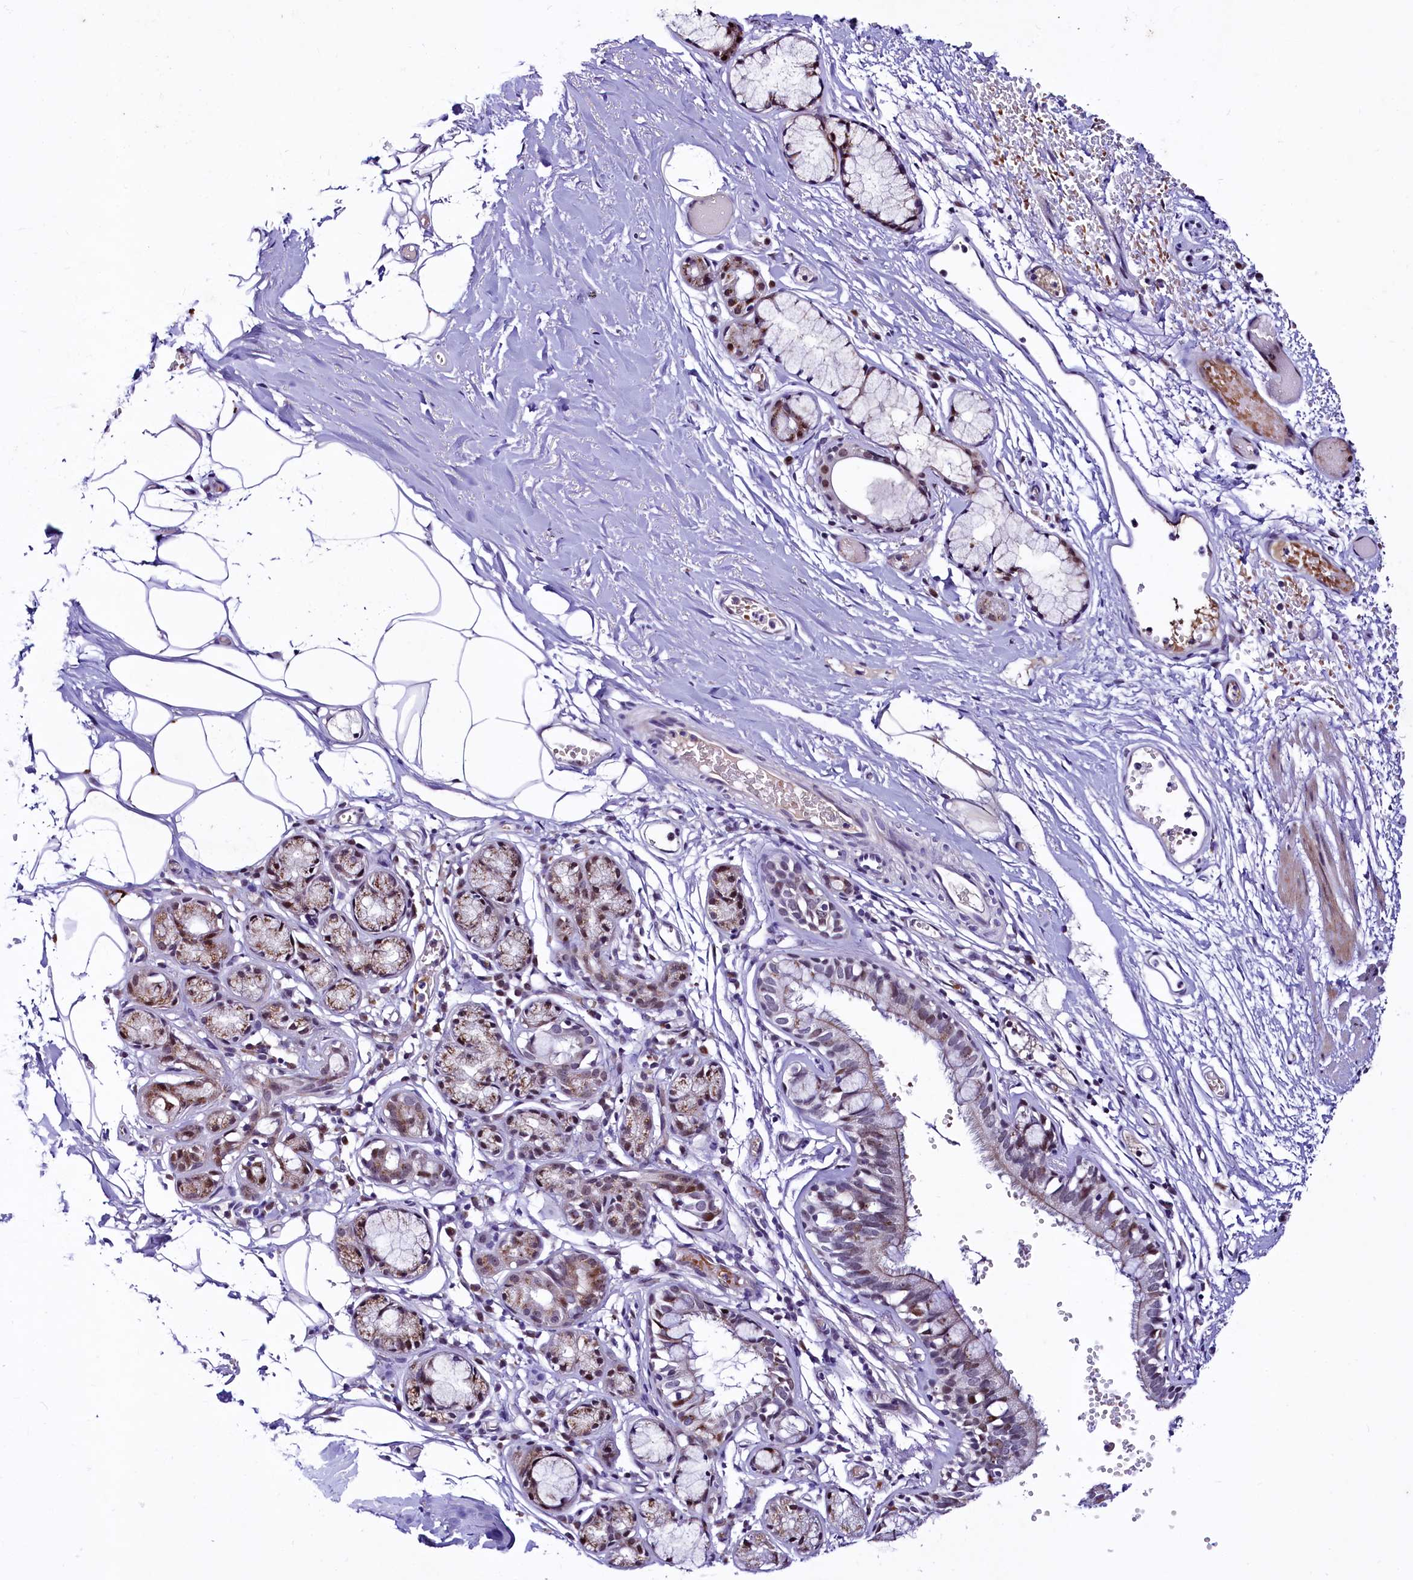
{"staining": {"intensity": "moderate", "quantity": "25%-75%", "location": "cytoplasmic/membranous,nuclear"}, "tissue": "bronchus", "cell_type": "Respiratory epithelial cells", "image_type": "normal", "snomed": [{"axis": "morphology", "description": "Normal tissue, NOS"}, {"axis": "topography", "description": "Bronchus"}, {"axis": "topography", "description": "Lung"}], "caption": "An IHC micrograph of unremarkable tissue is shown. Protein staining in brown shows moderate cytoplasmic/membranous,nuclear positivity in bronchus within respiratory epithelial cells.", "gene": "LEUTX", "patient": {"sex": "male", "age": 56}}